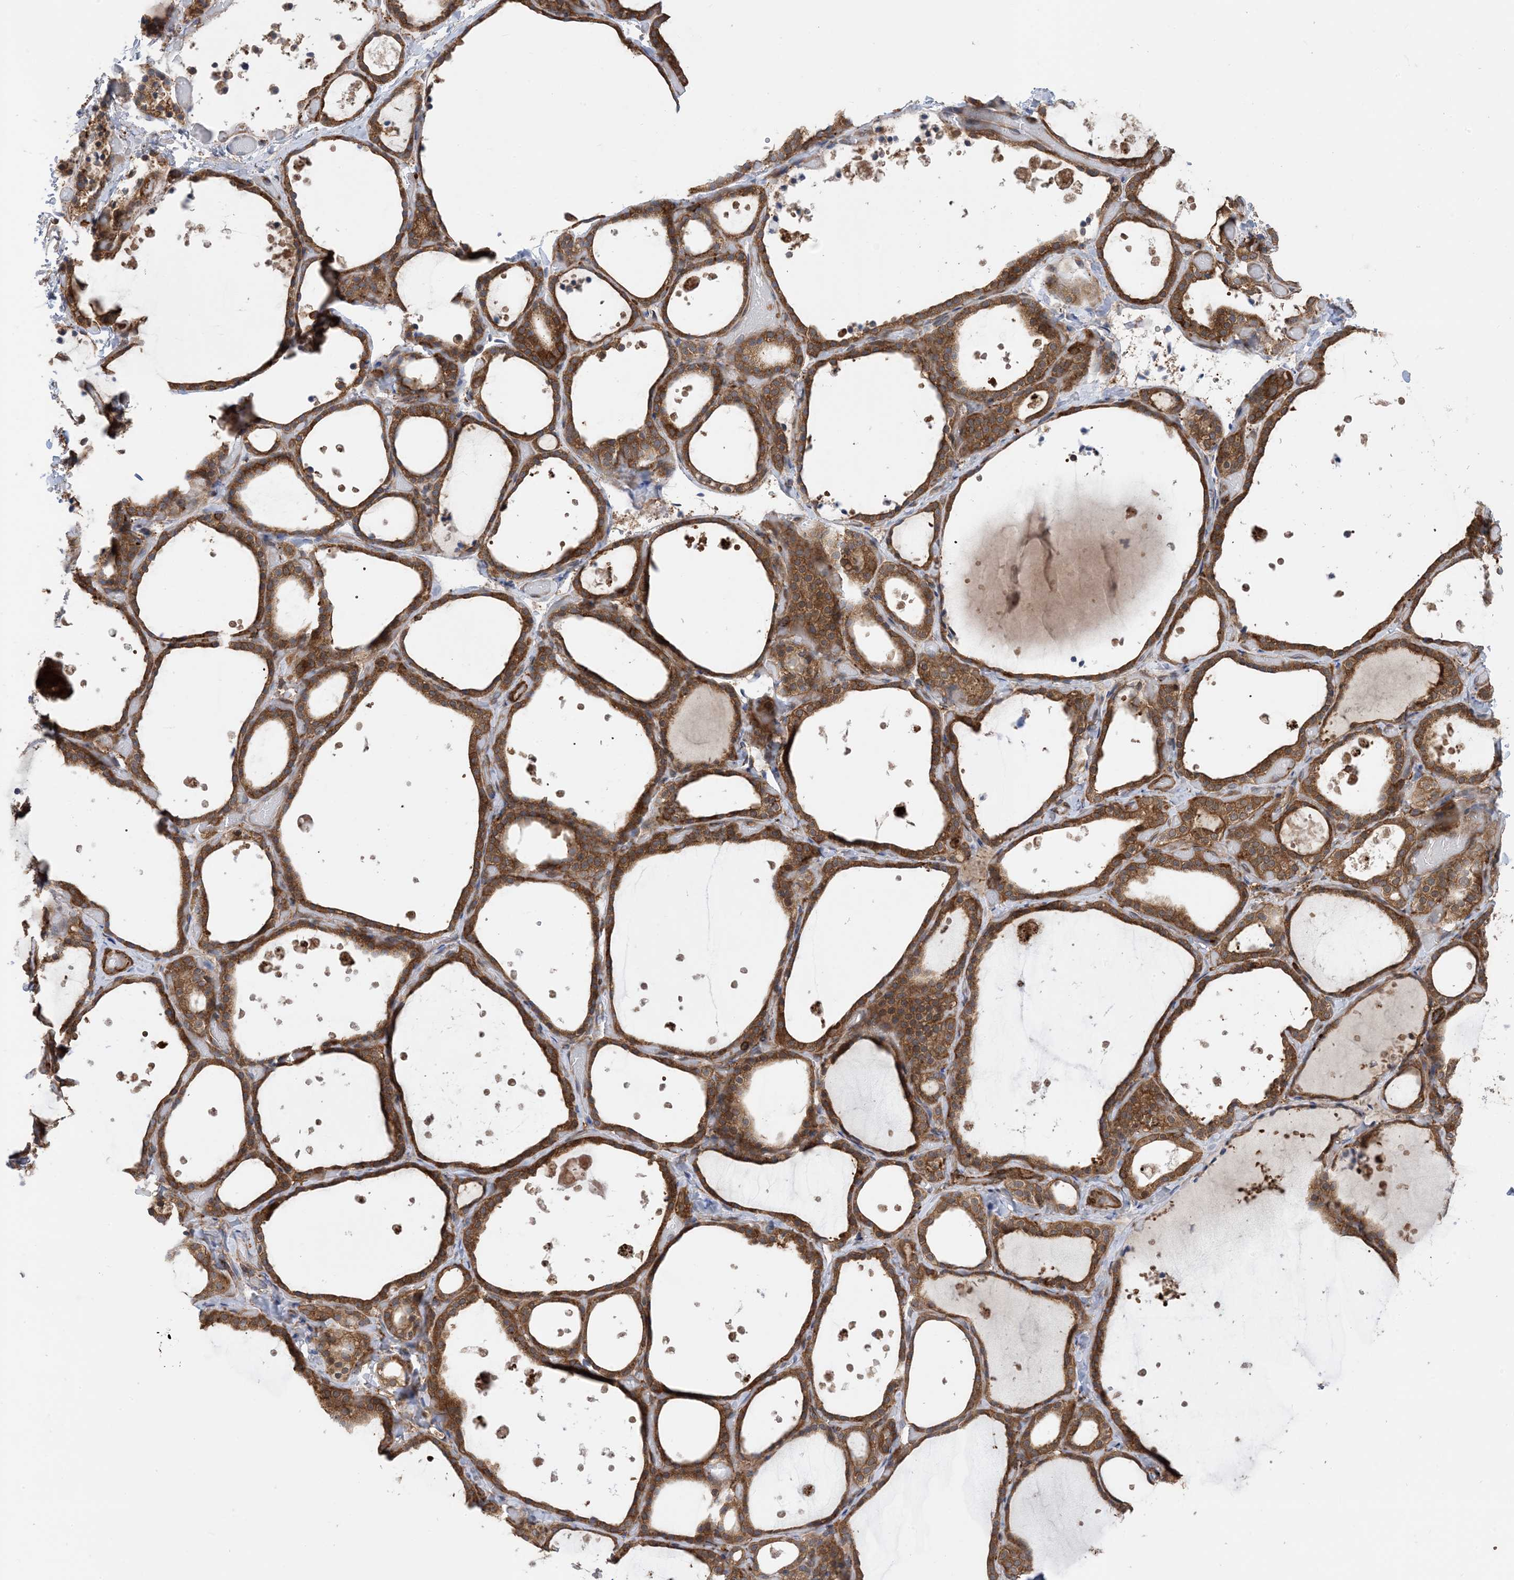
{"staining": {"intensity": "moderate", "quantity": ">75%", "location": "cytoplasmic/membranous"}, "tissue": "thyroid gland", "cell_type": "Glandular cells", "image_type": "normal", "snomed": [{"axis": "morphology", "description": "Normal tissue, NOS"}, {"axis": "topography", "description": "Thyroid gland"}], "caption": "Immunohistochemical staining of benign human thyroid gland displays >75% levels of moderate cytoplasmic/membranous protein positivity in approximately >75% of glandular cells. (Stains: DAB in brown, nuclei in blue, Microscopy: brightfield microscopy at high magnification).", "gene": "HS1BP3", "patient": {"sex": "female", "age": 44}}